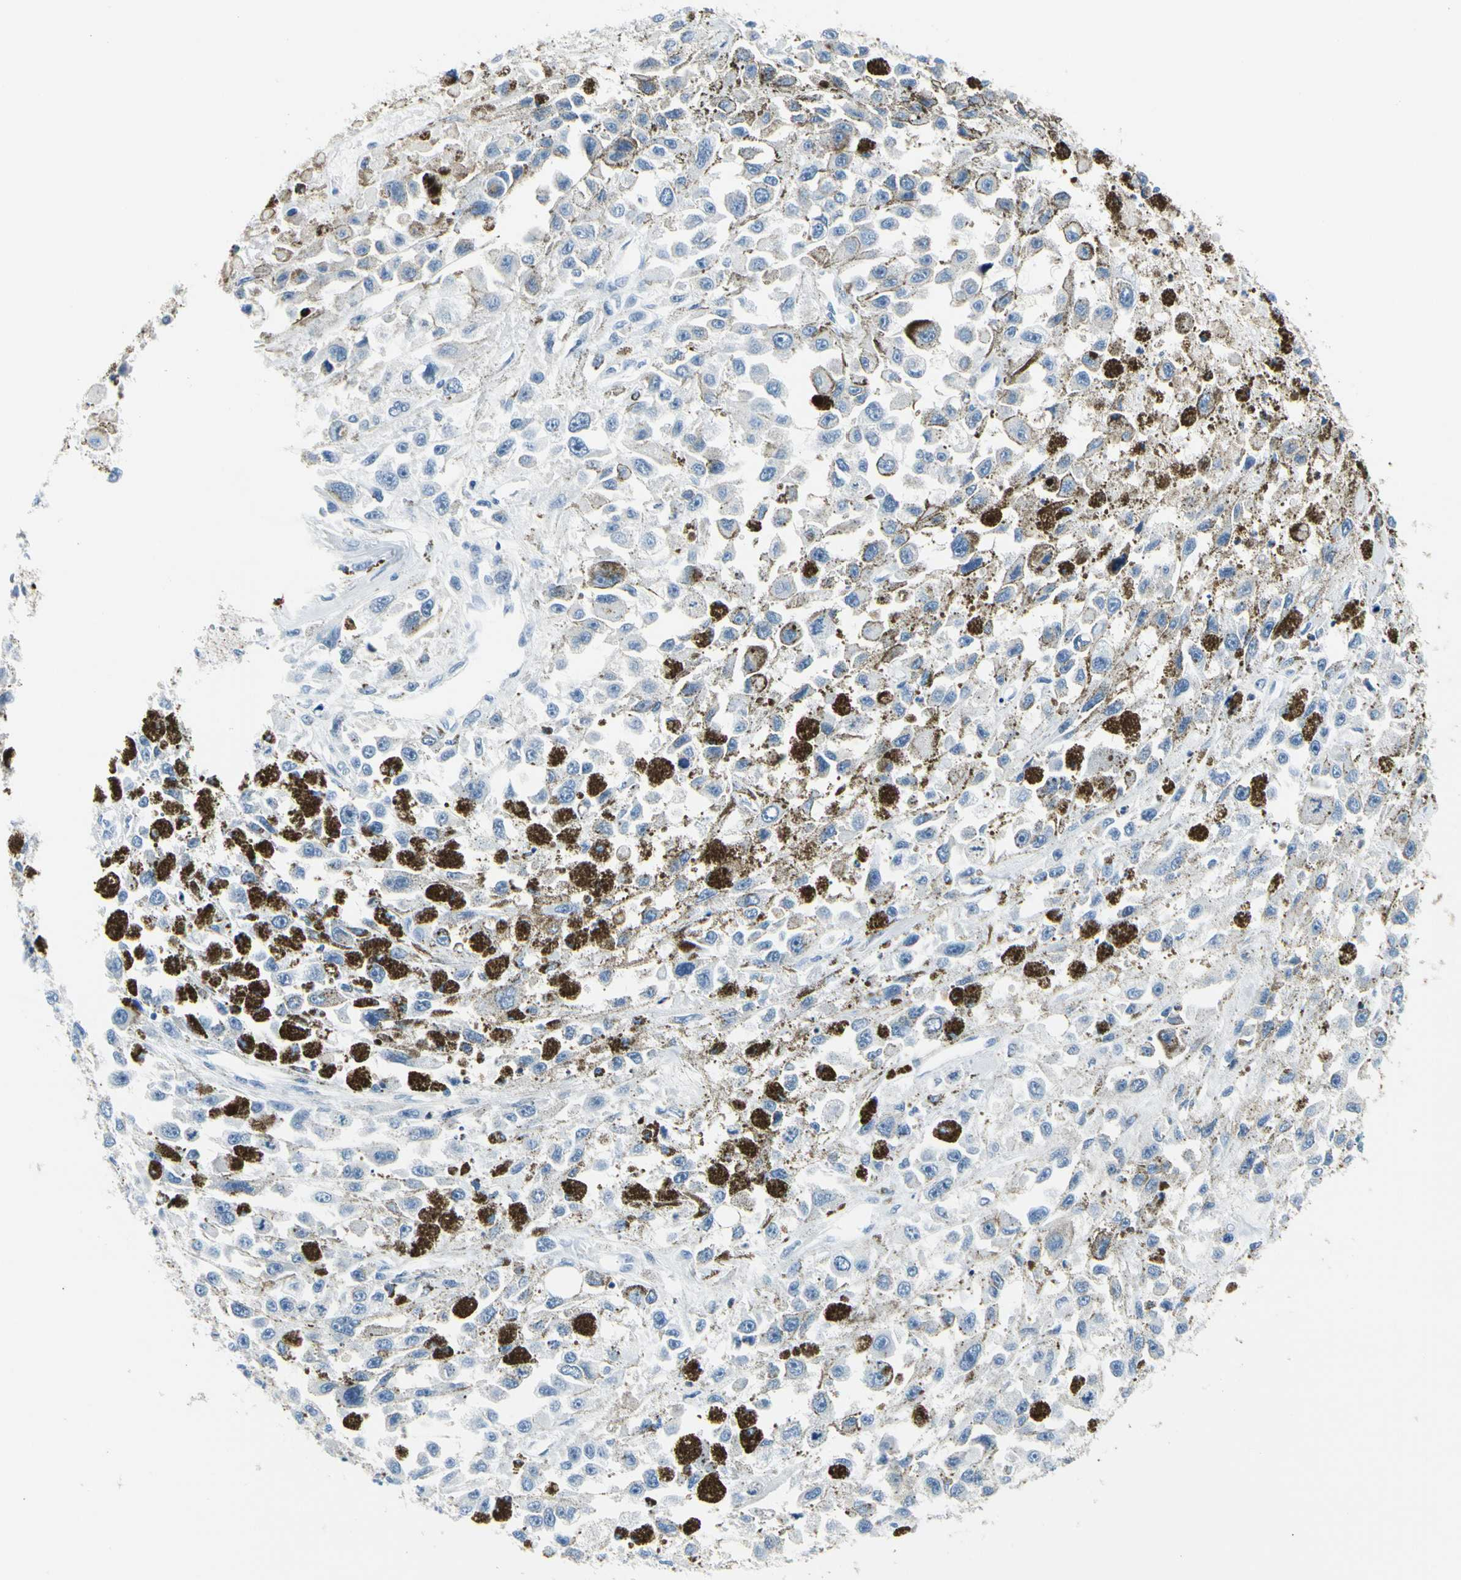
{"staining": {"intensity": "negative", "quantity": "none", "location": "none"}, "tissue": "melanoma", "cell_type": "Tumor cells", "image_type": "cancer", "snomed": [{"axis": "morphology", "description": "Malignant melanoma, Metastatic site"}, {"axis": "topography", "description": "Lymph node"}], "caption": "The IHC image has no significant staining in tumor cells of melanoma tissue. Nuclei are stained in blue.", "gene": "MUC5B", "patient": {"sex": "male", "age": 59}}